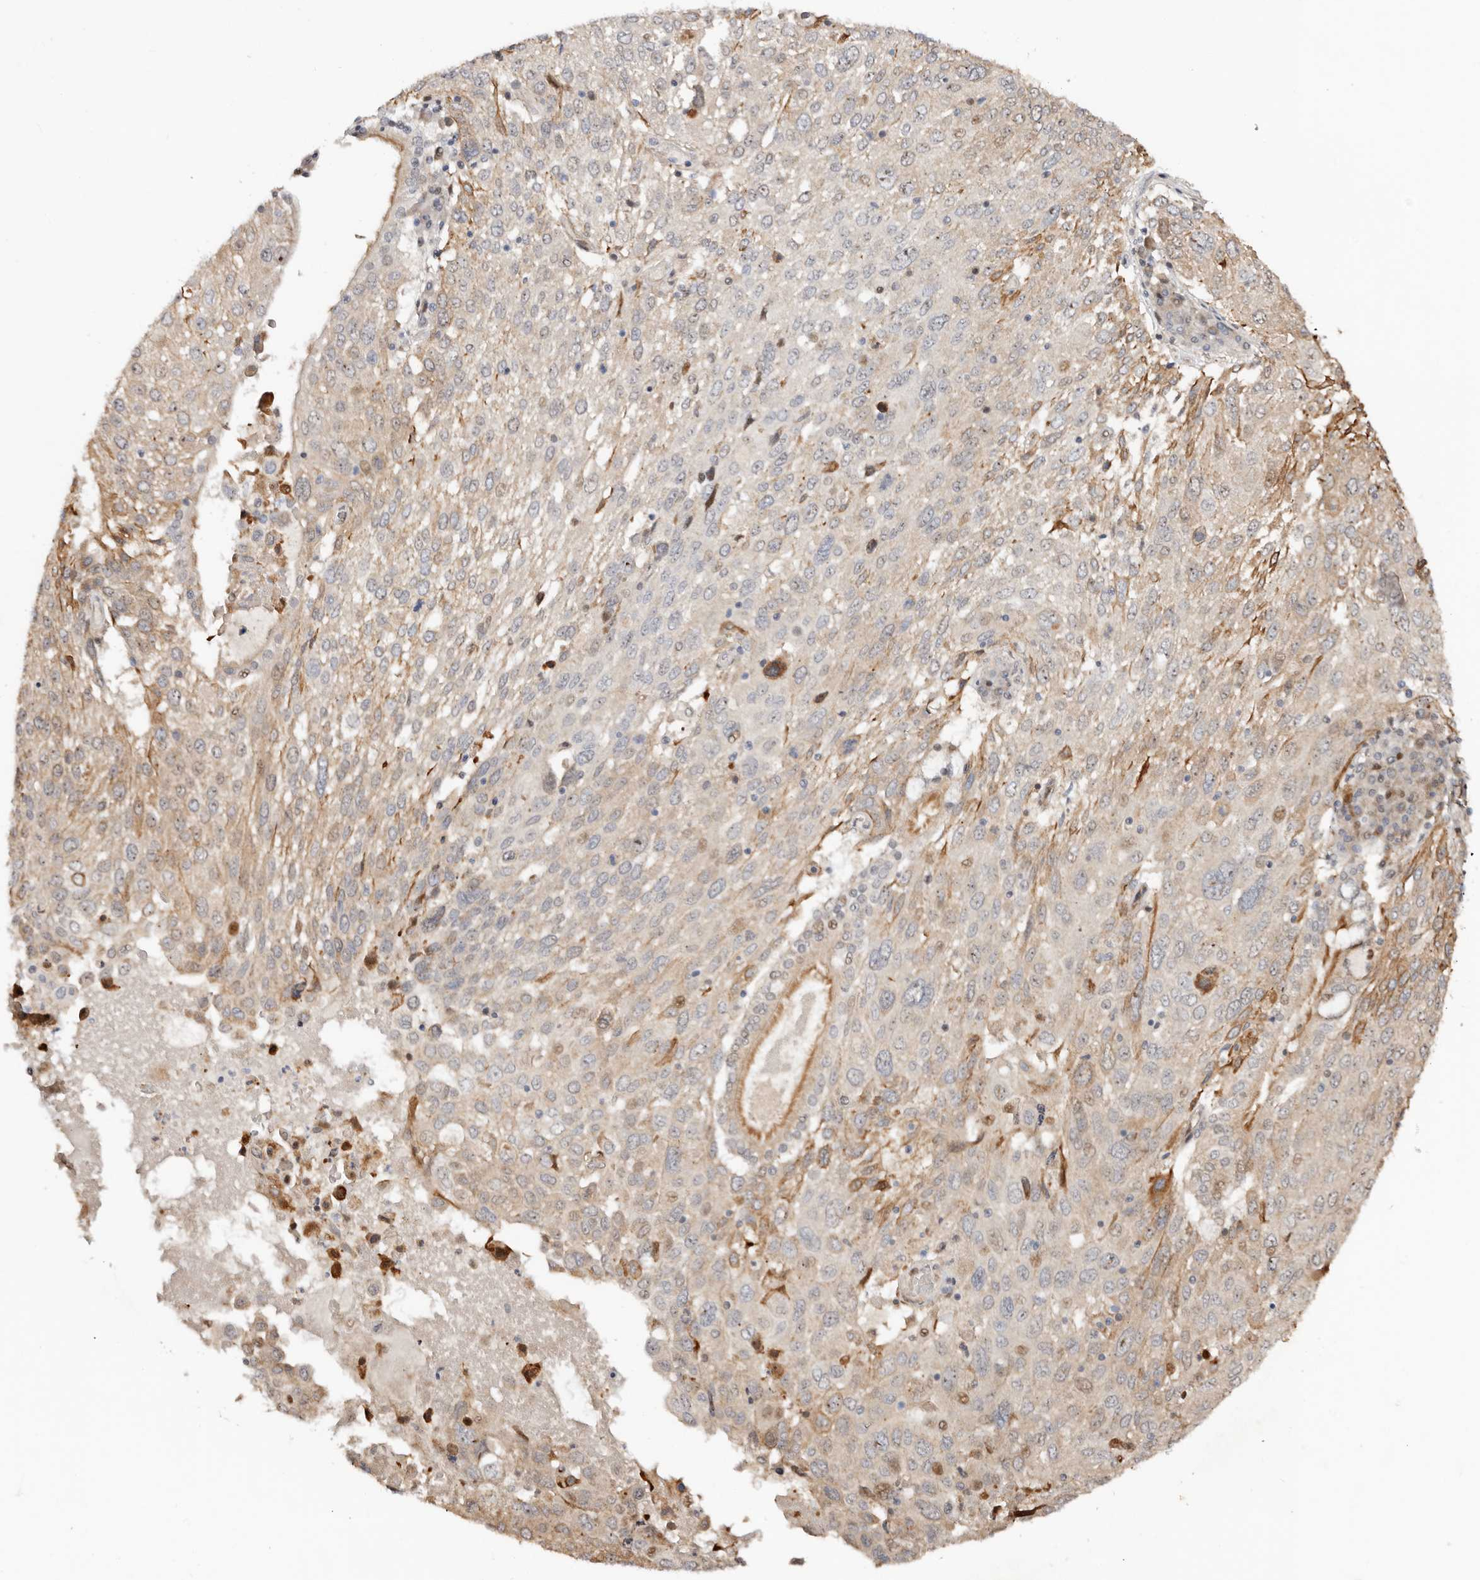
{"staining": {"intensity": "moderate", "quantity": "<25%", "location": "cytoplasmic/membranous"}, "tissue": "lung cancer", "cell_type": "Tumor cells", "image_type": "cancer", "snomed": [{"axis": "morphology", "description": "Squamous cell carcinoma, NOS"}, {"axis": "topography", "description": "Lung"}], "caption": "Lung squamous cell carcinoma was stained to show a protein in brown. There is low levels of moderate cytoplasmic/membranous staining in approximately <25% of tumor cells.", "gene": "ODF2L", "patient": {"sex": "male", "age": 65}}